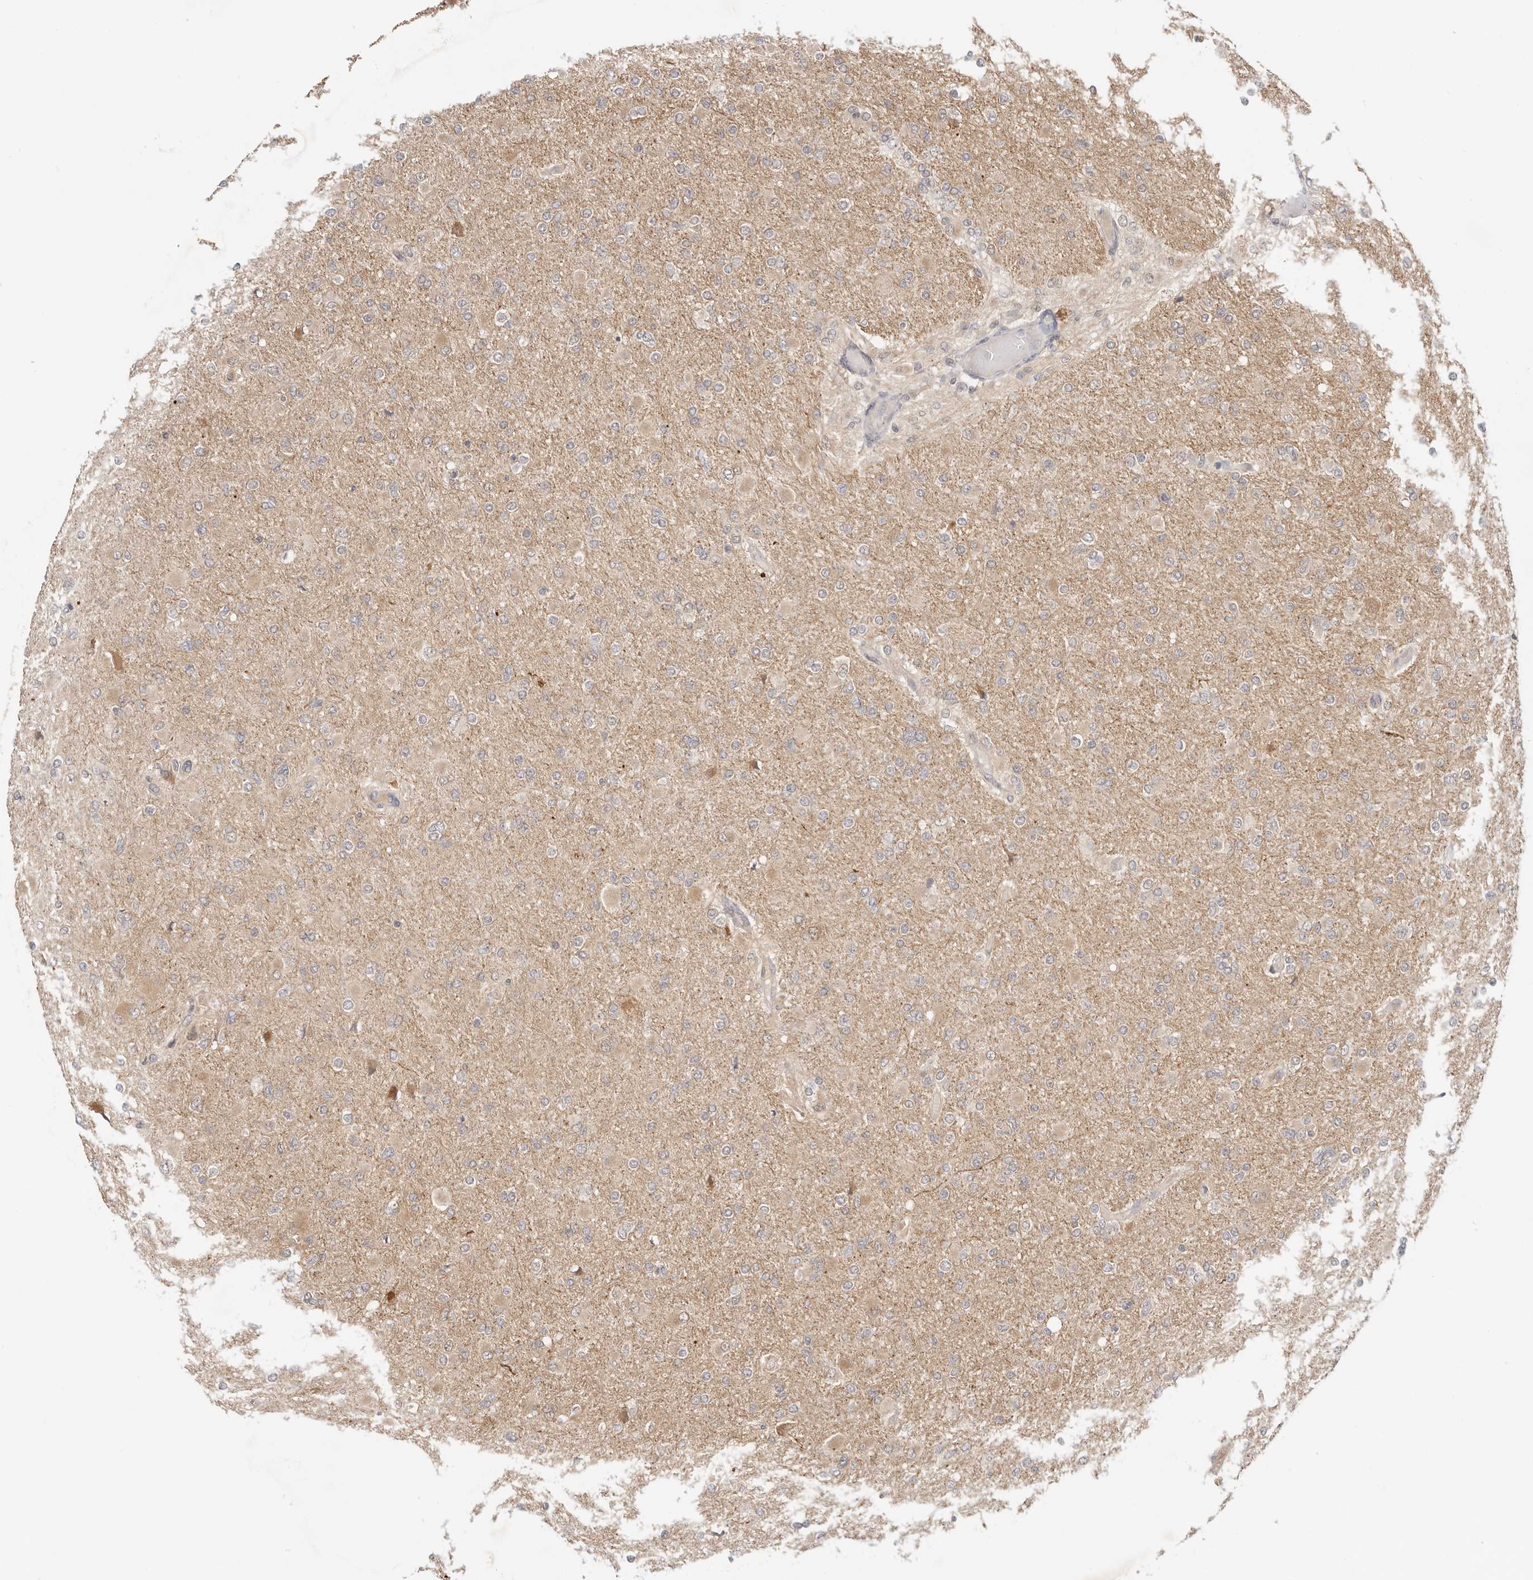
{"staining": {"intensity": "weak", "quantity": "<25%", "location": "cytoplasmic/membranous"}, "tissue": "glioma", "cell_type": "Tumor cells", "image_type": "cancer", "snomed": [{"axis": "morphology", "description": "Glioma, malignant, High grade"}, {"axis": "topography", "description": "Cerebral cortex"}], "caption": "The immunohistochemistry (IHC) image has no significant positivity in tumor cells of glioma tissue.", "gene": "LARP7", "patient": {"sex": "female", "age": 36}}